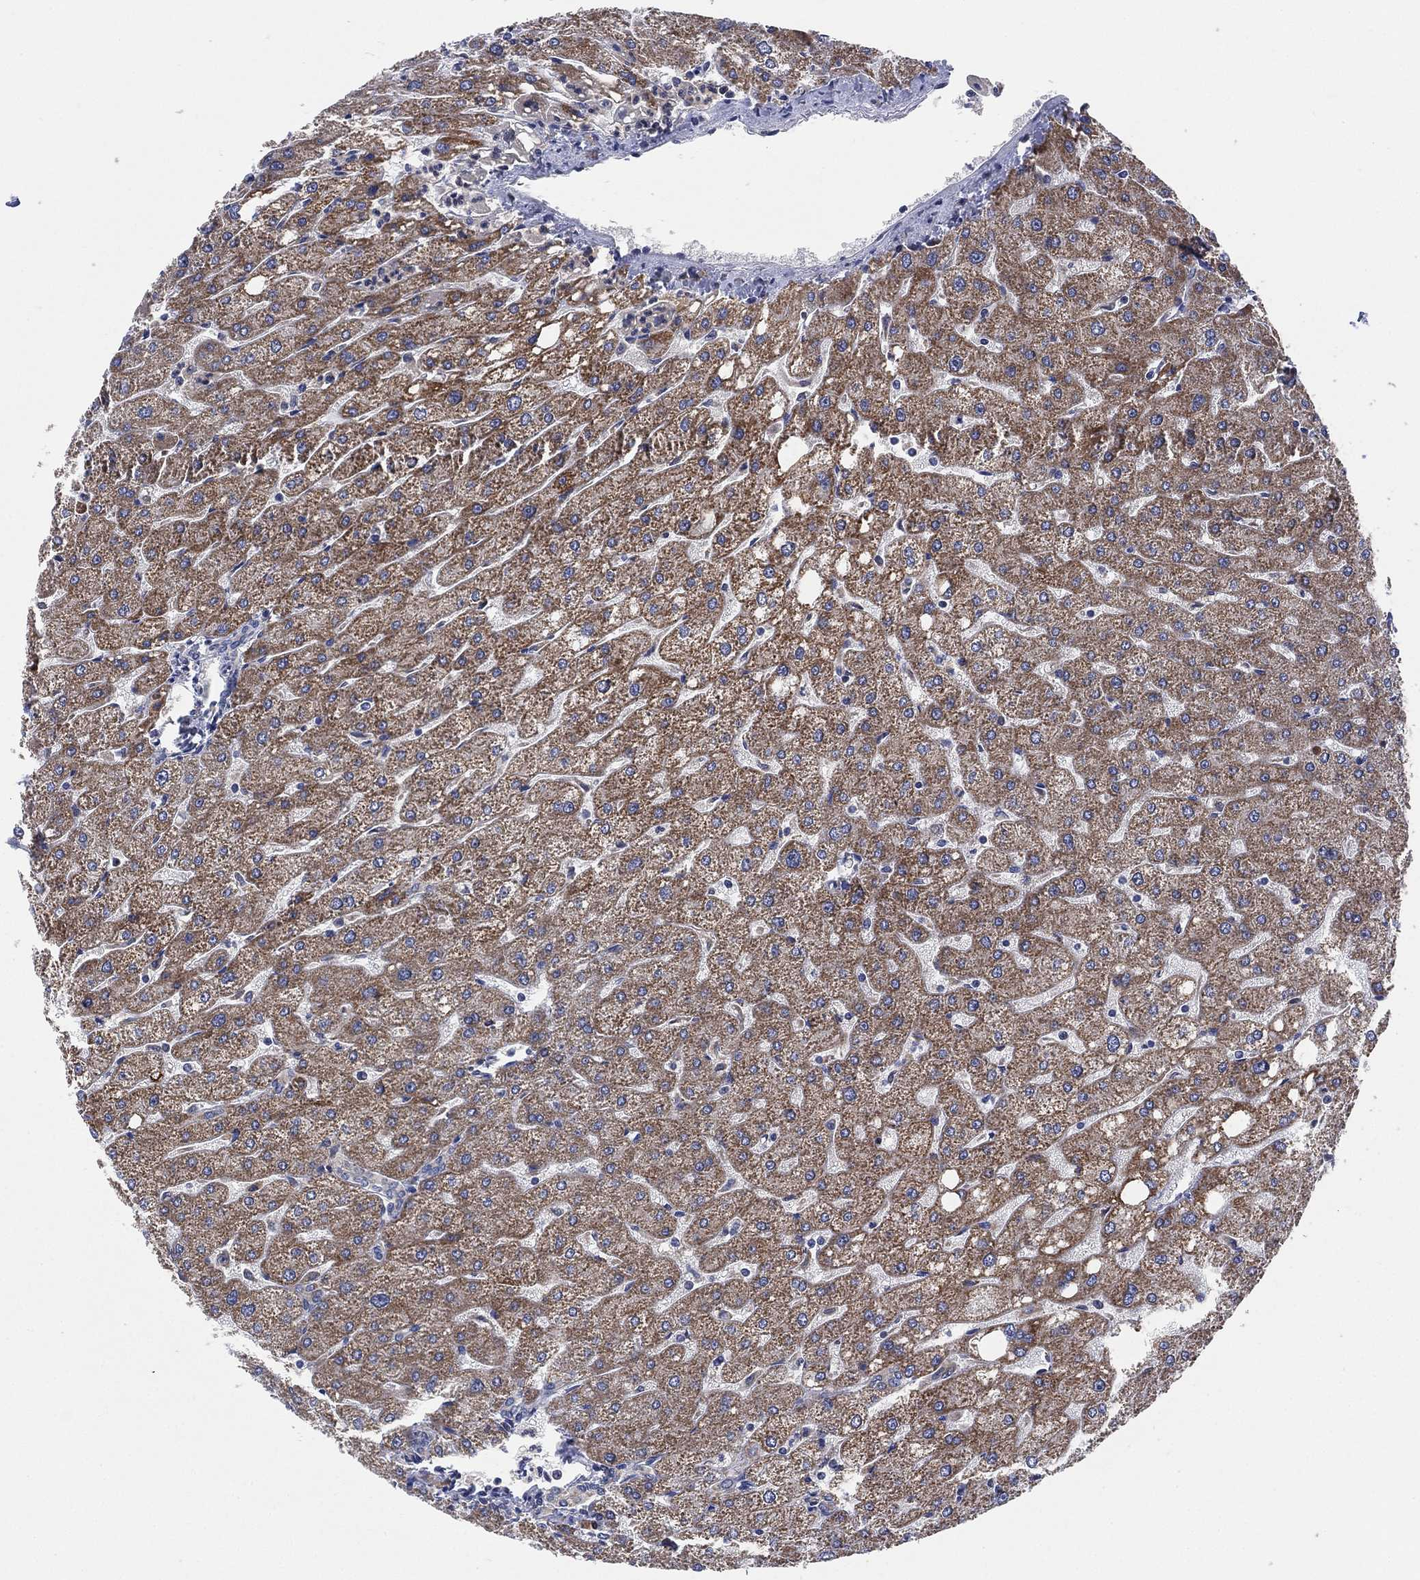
{"staining": {"intensity": "negative", "quantity": "none", "location": "none"}, "tissue": "liver", "cell_type": "Cholangiocytes", "image_type": "normal", "snomed": [{"axis": "morphology", "description": "Normal tissue, NOS"}, {"axis": "topography", "description": "Liver"}], "caption": "DAB (3,3'-diaminobenzidine) immunohistochemical staining of benign human liver exhibits no significant expression in cholangiocytes. (DAB immunohistochemistry visualized using brightfield microscopy, high magnification).", "gene": "FES", "patient": {"sex": "male", "age": 67}}